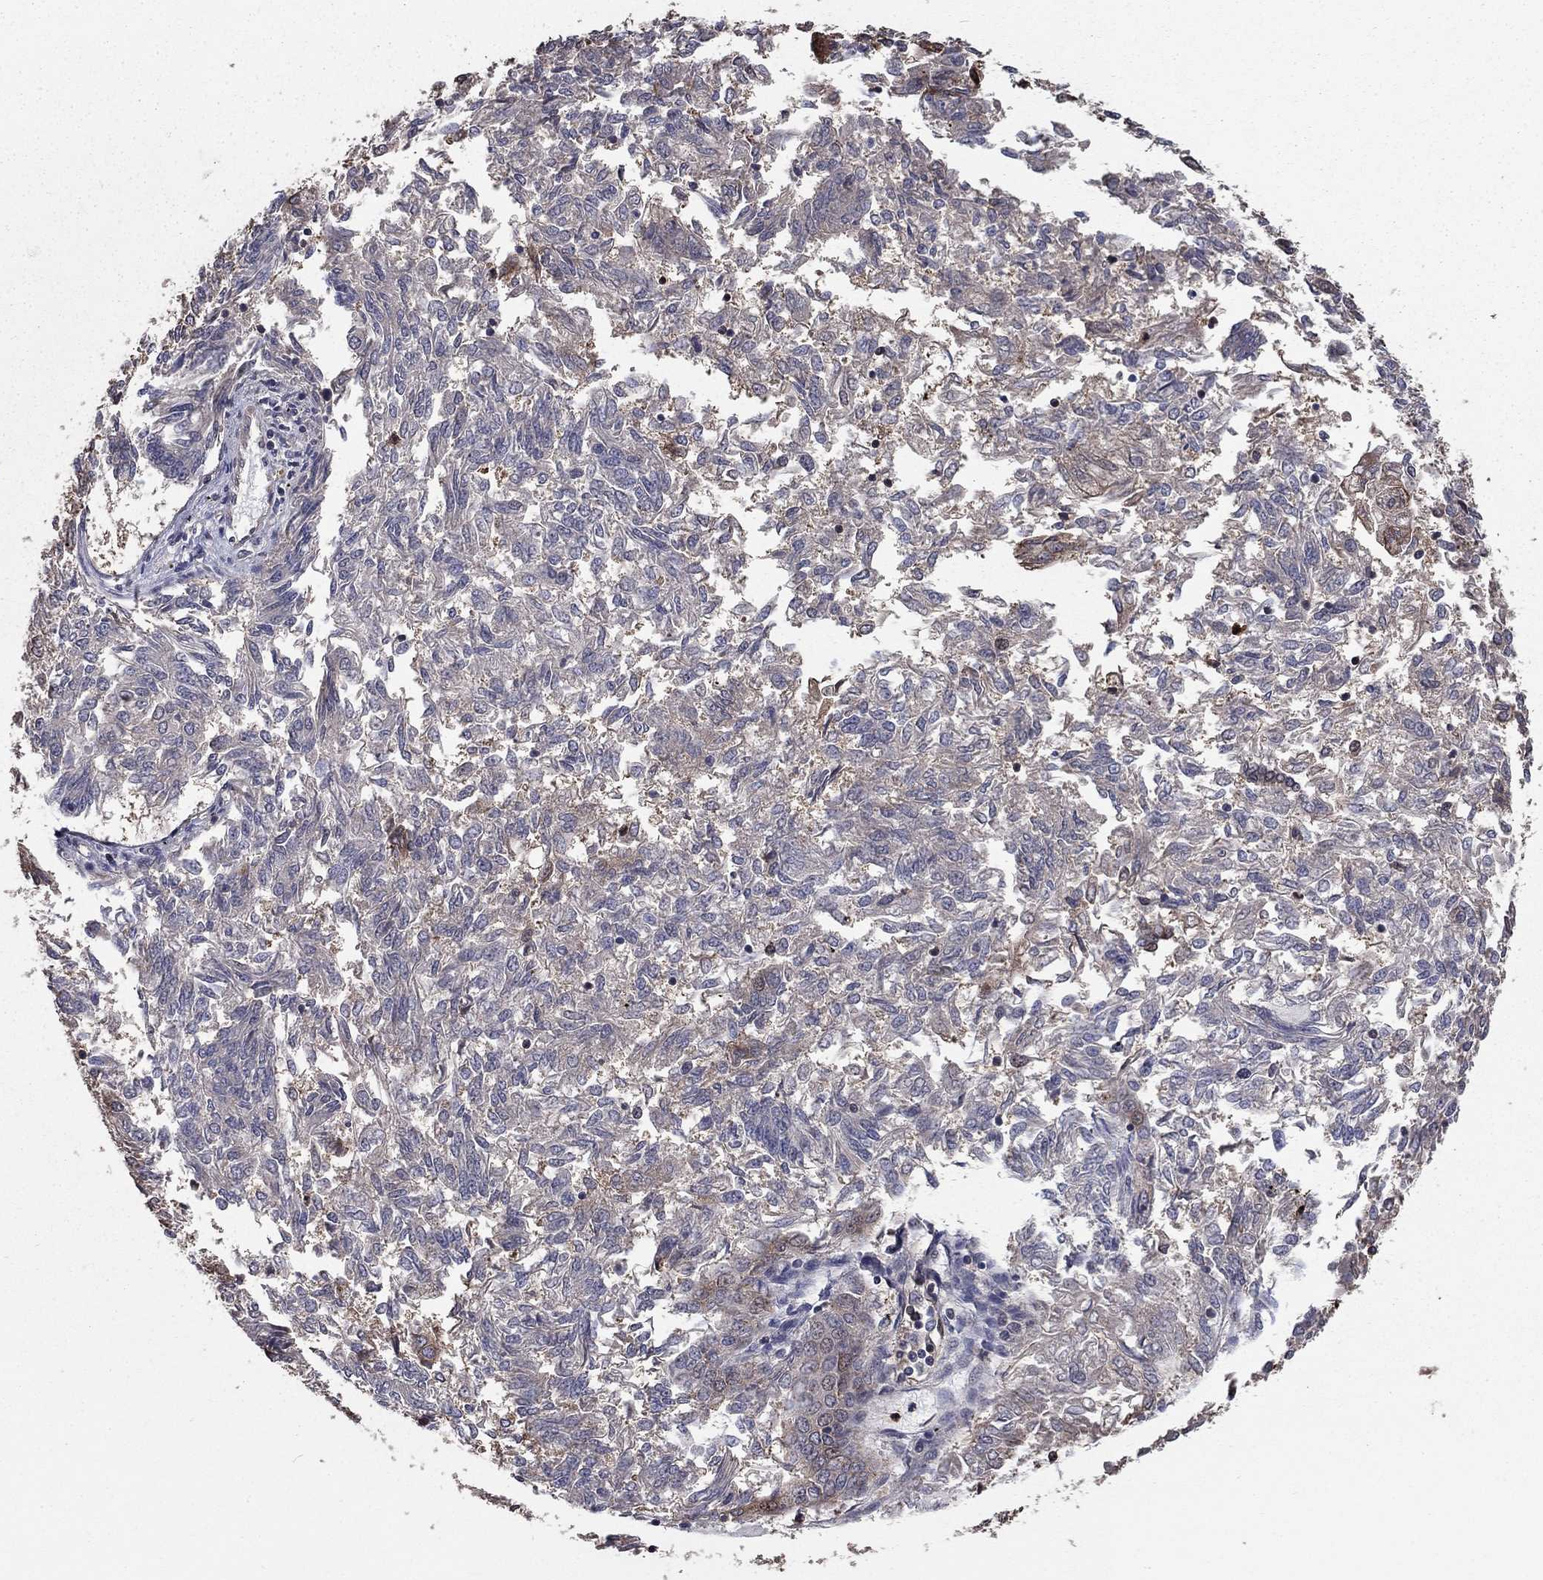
{"staining": {"intensity": "negative", "quantity": "none", "location": "none"}, "tissue": "endometrial cancer", "cell_type": "Tumor cells", "image_type": "cancer", "snomed": [{"axis": "morphology", "description": "Adenocarcinoma, NOS"}, {"axis": "topography", "description": "Endometrium"}], "caption": "There is no significant expression in tumor cells of adenocarcinoma (endometrial).", "gene": "GYG1", "patient": {"sex": "female", "age": 58}}